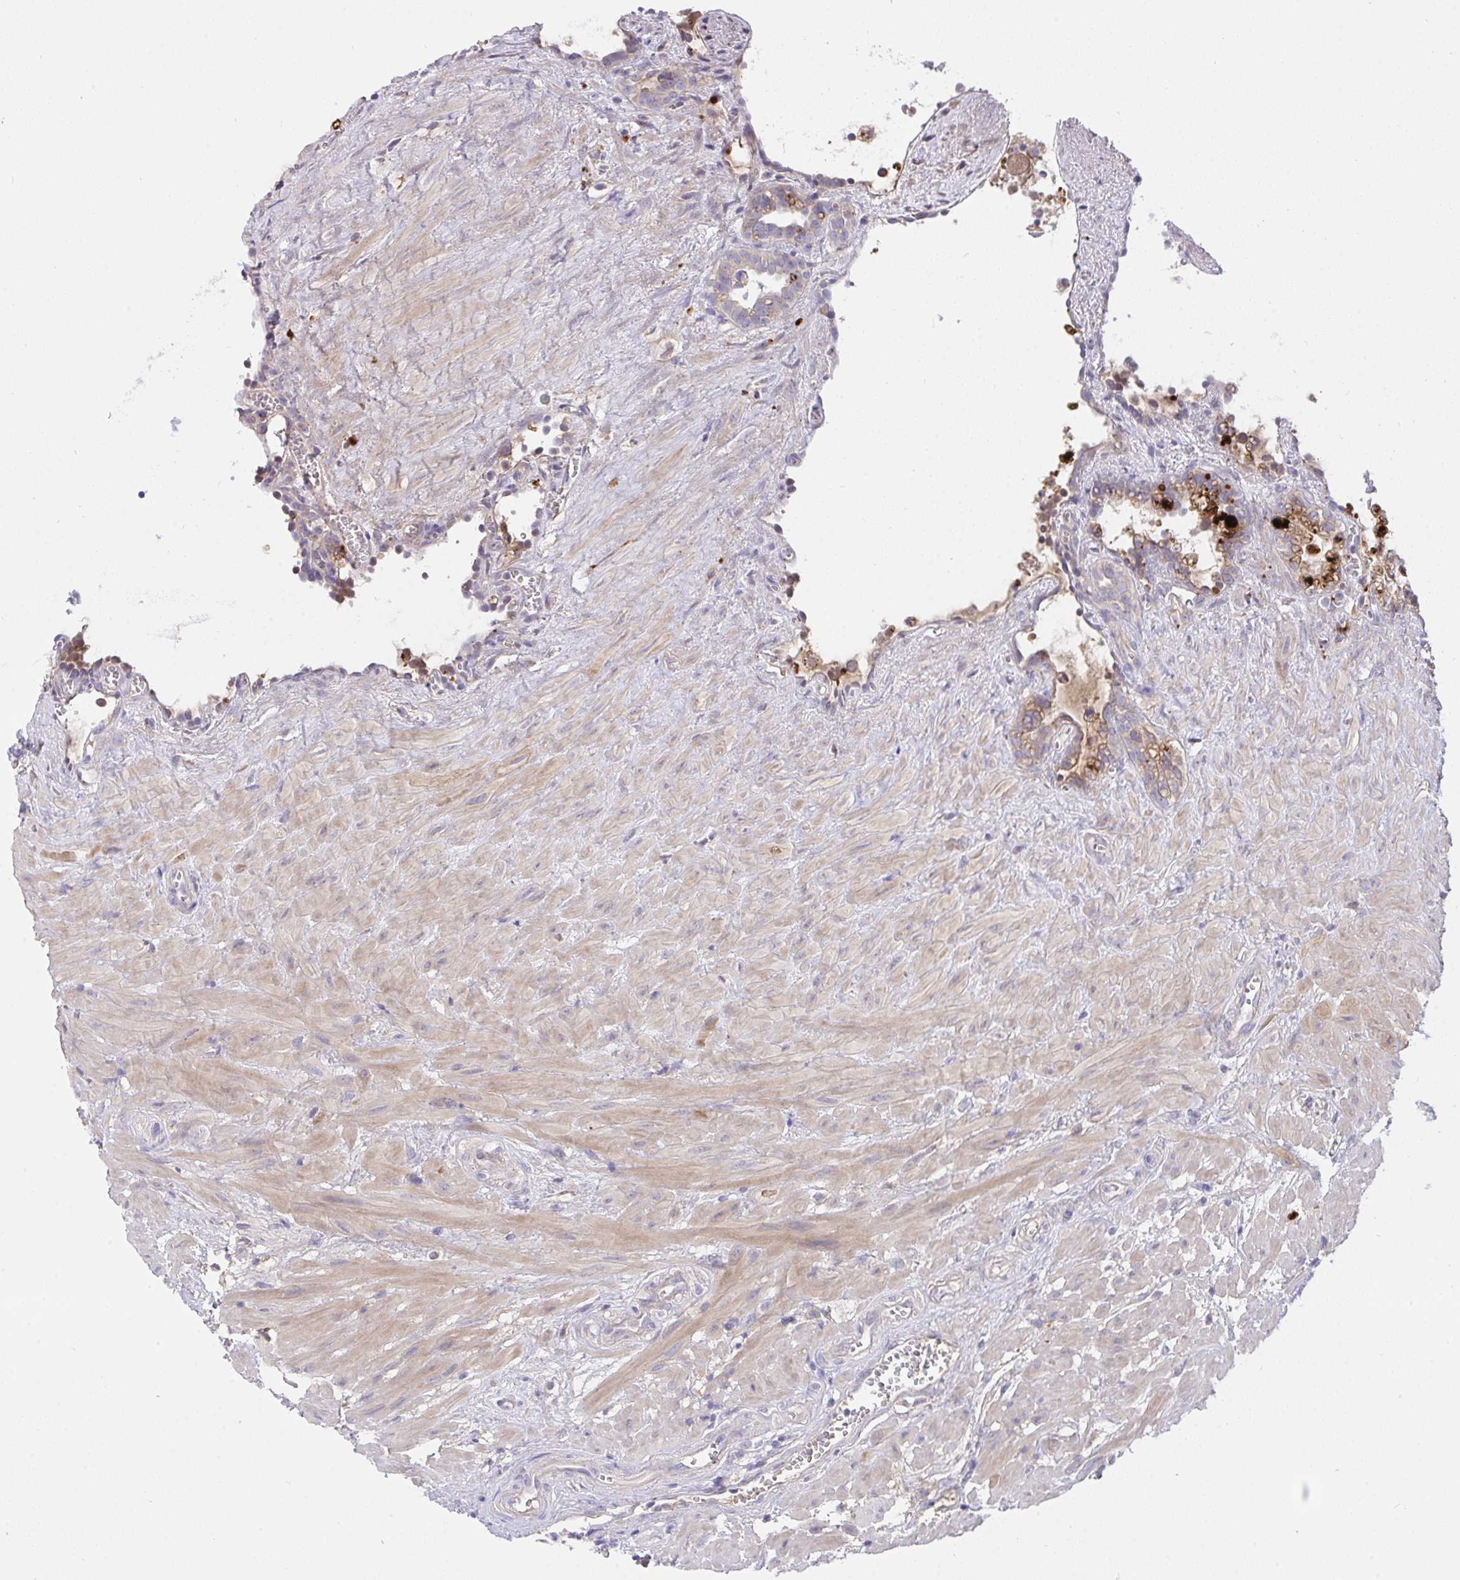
{"staining": {"intensity": "weak", "quantity": "25%-75%", "location": "cytoplasmic/membranous"}, "tissue": "seminal vesicle", "cell_type": "Glandular cells", "image_type": "normal", "snomed": [{"axis": "morphology", "description": "Normal tissue, NOS"}, {"axis": "topography", "description": "Seminal veicle"}], "caption": "The histopathology image demonstrates staining of unremarkable seminal vesicle, revealing weak cytoplasmic/membranous protein positivity (brown color) within glandular cells. Immunohistochemistry stains the protein of interest in brown and the nuclei are stained blue.", "gene": "ZNF581", "patient": {"sex": "male", "age": 76}}